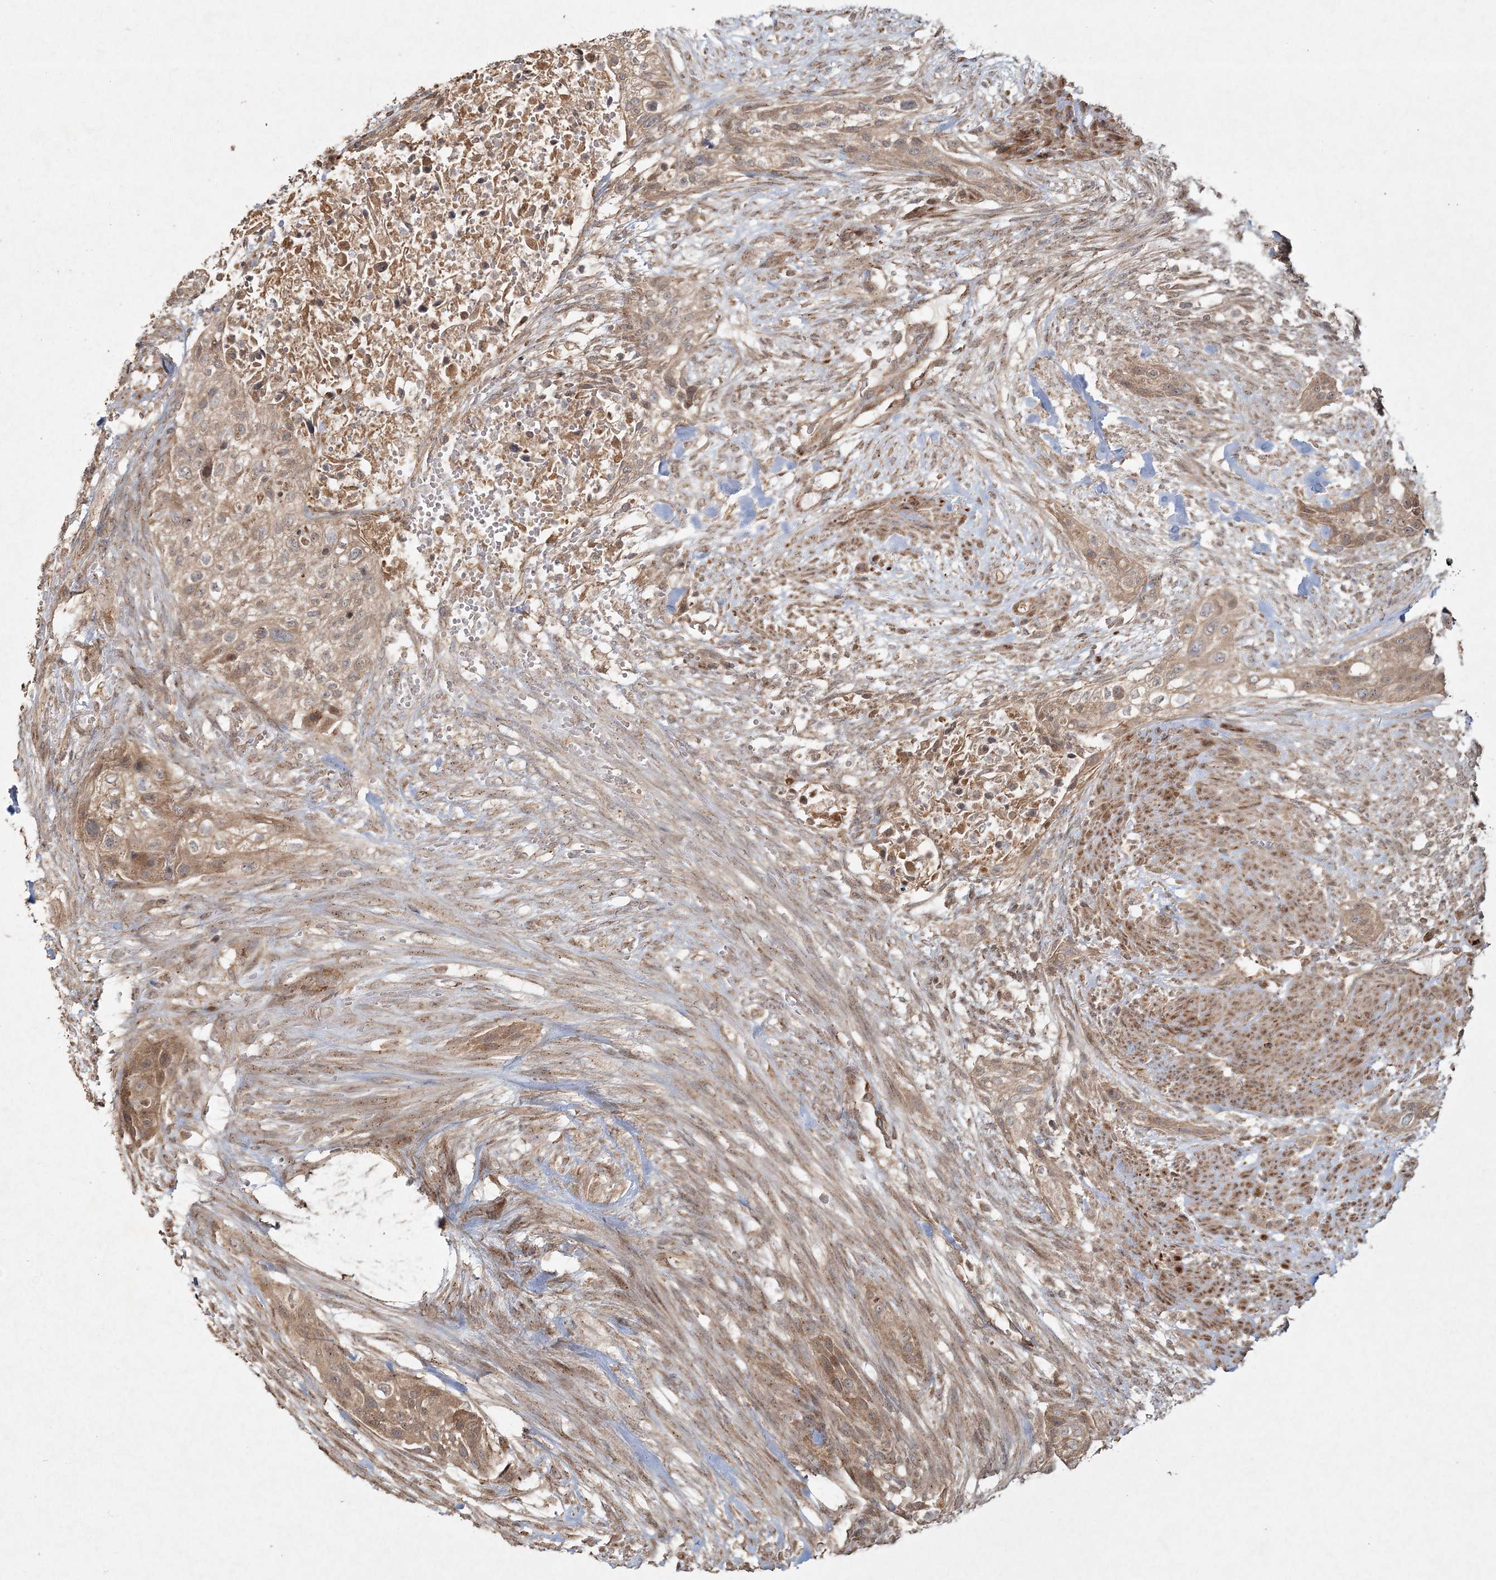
{"staining": {"intensity": "weak", "quantity": "25%-75%", "location": "cytoplasmic/membranous"}, "tissue": "urothelial cancer", "cell_type": "Tumor cells", "image_type": "cancer", "snomed": [{"axis": "morphology", "description": "Urothelial carcinoma, High grade"}, {"axis": "topography", "description": "Urinary bladder"}], "caption": "Protein expression analysis of urothelial carcinoma (high-grade) demonstrates weak cytoplasmic/membranous expression in about 25%-75% of tumor cells.", "gene": "ANAPC16", "patient": {"sex": "male", "age": 35}}